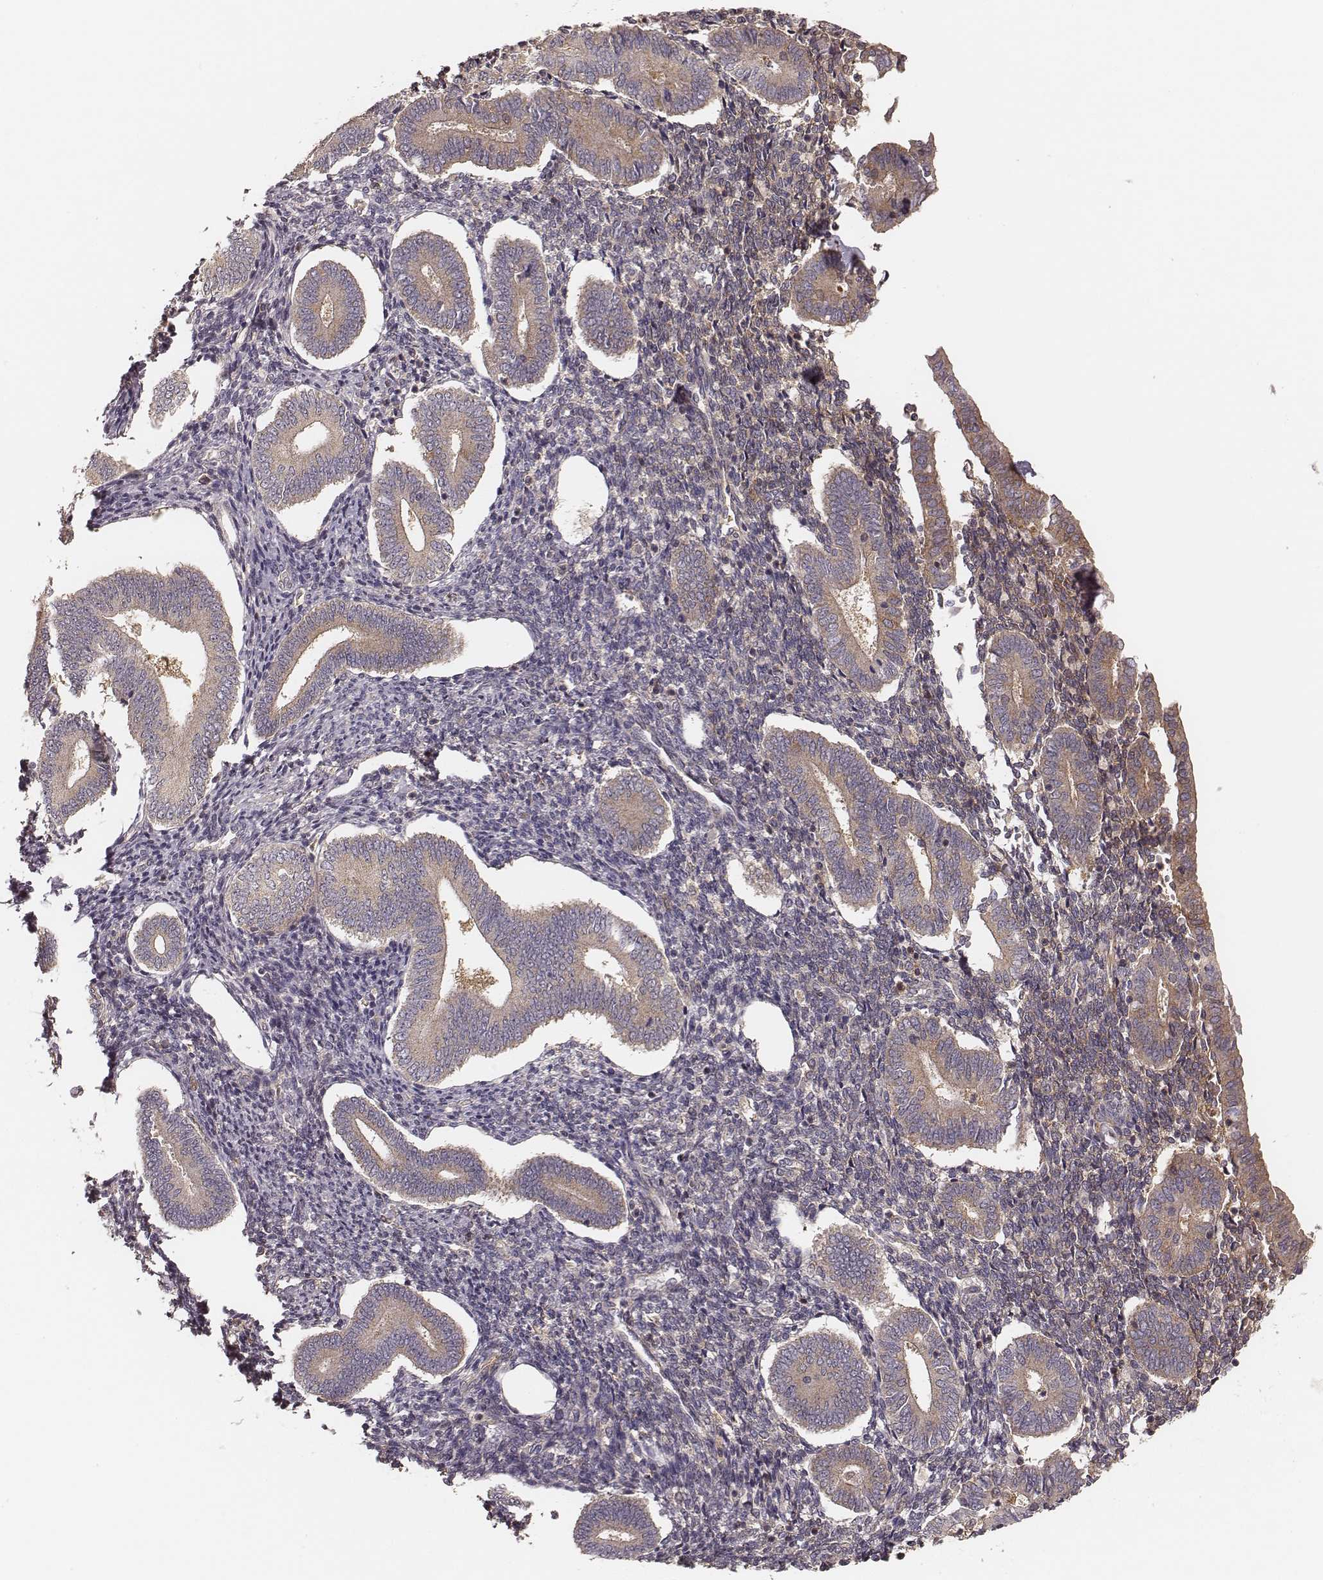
{"staining": {"intensity": "negative", "quantity": "none", "location": "none"}, "tissue": "endometrium", "cell_type": "Cells in endometrial stroma", "image_type": "normal", "snomed": [{"axis": "morphology", "description": "Normal tissue, NOS"}, {"axis": "topography", "description": "Endometrium"}], "caption": "A high-resolution micrograph shows immunohistochemistry staining of unremarkable endometrium, which demonstrates no significant positivity in cells in endometrial stroma.", "gene": "CARS1", "patient": {"sex": "female", "age": 40}}